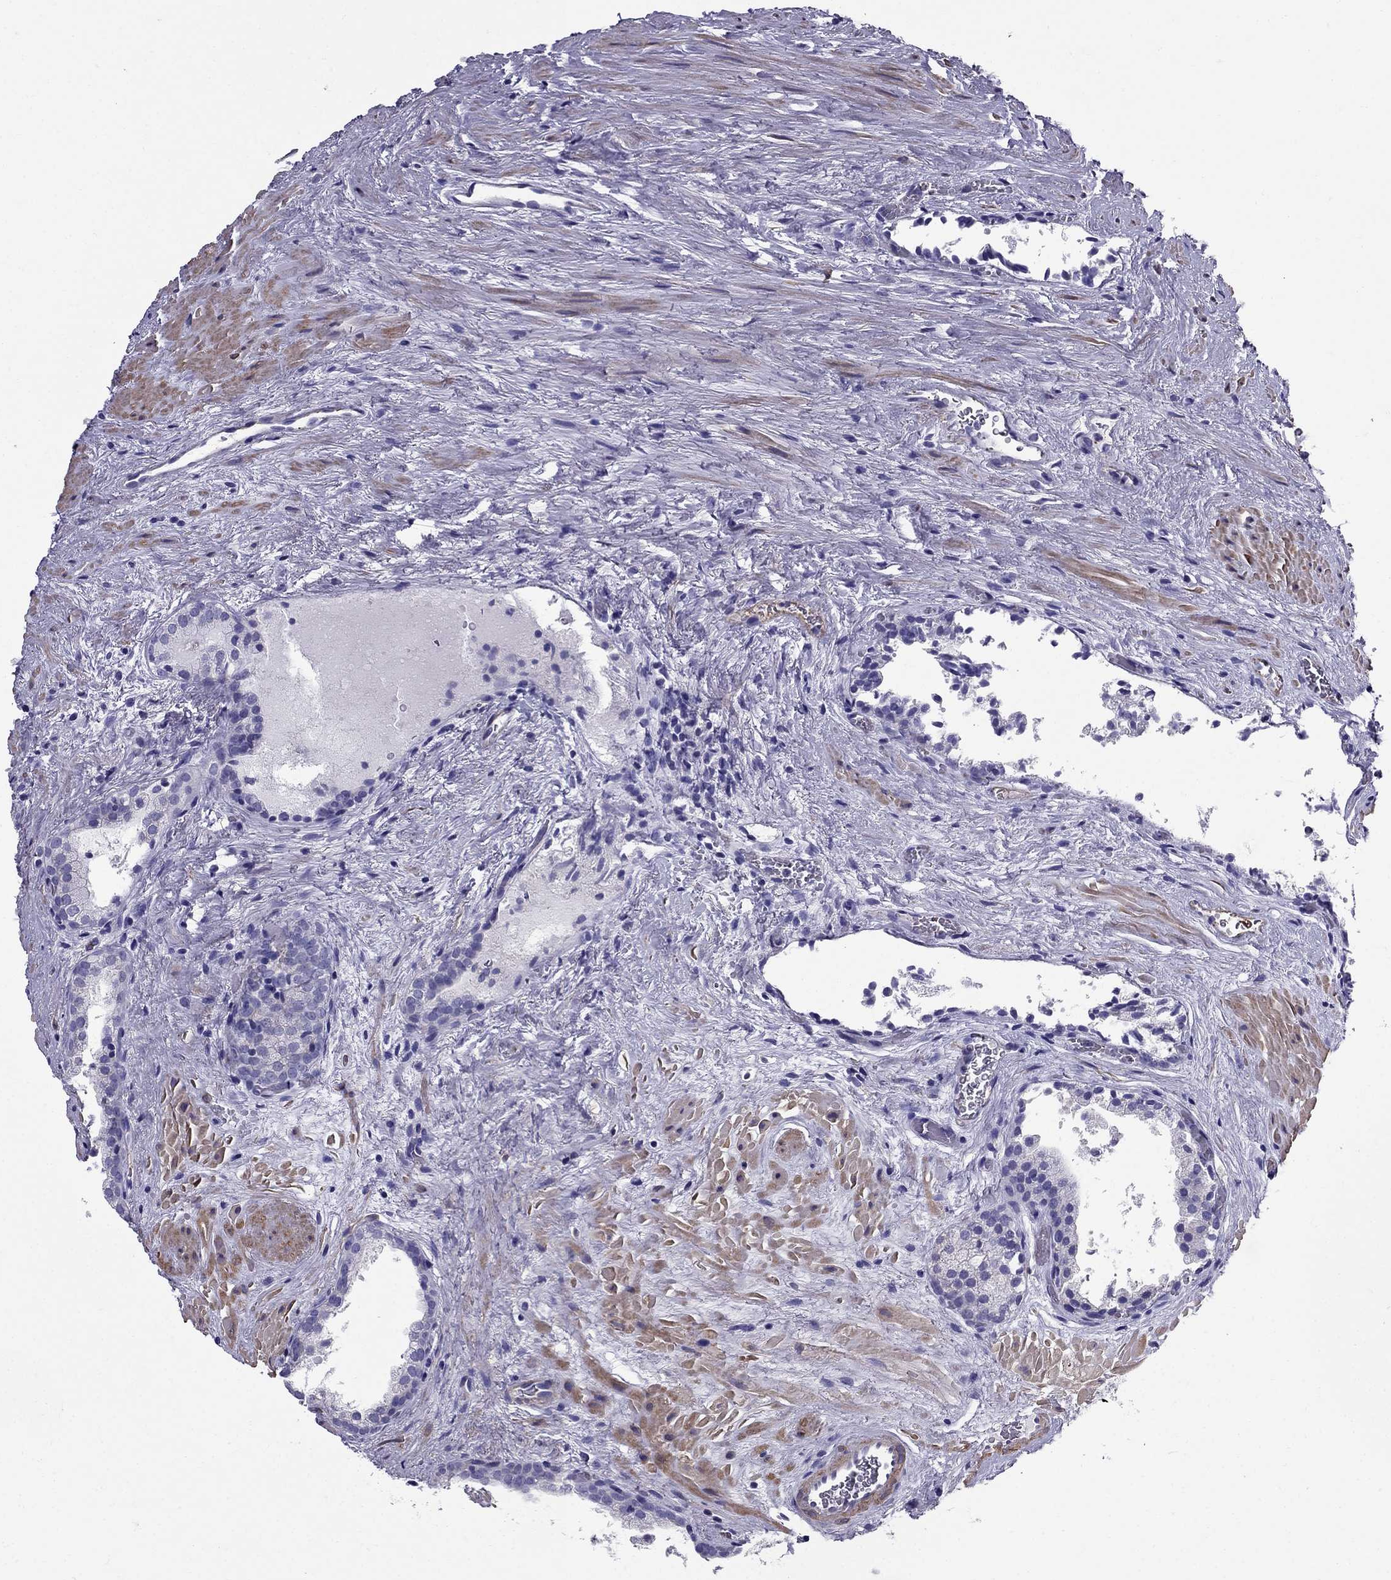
{"staining": {"intensity": "negative", "quantity": "none", "location": "none"}, "tissue": "prostate cancer", "cell_type": "Tumor cells", "image_type": "cancer", "snomed": [{"axis": "morphology", "description": "Adenocarcinoma, NOS"}, {"axis": "topography", "description": "Prostate"}], "caption": "An image of prostate cancer stained for a protein displays no brown staining in tumor cells.", "gene": "GPR50", "patient": {"sex": "male", "age": 66}}